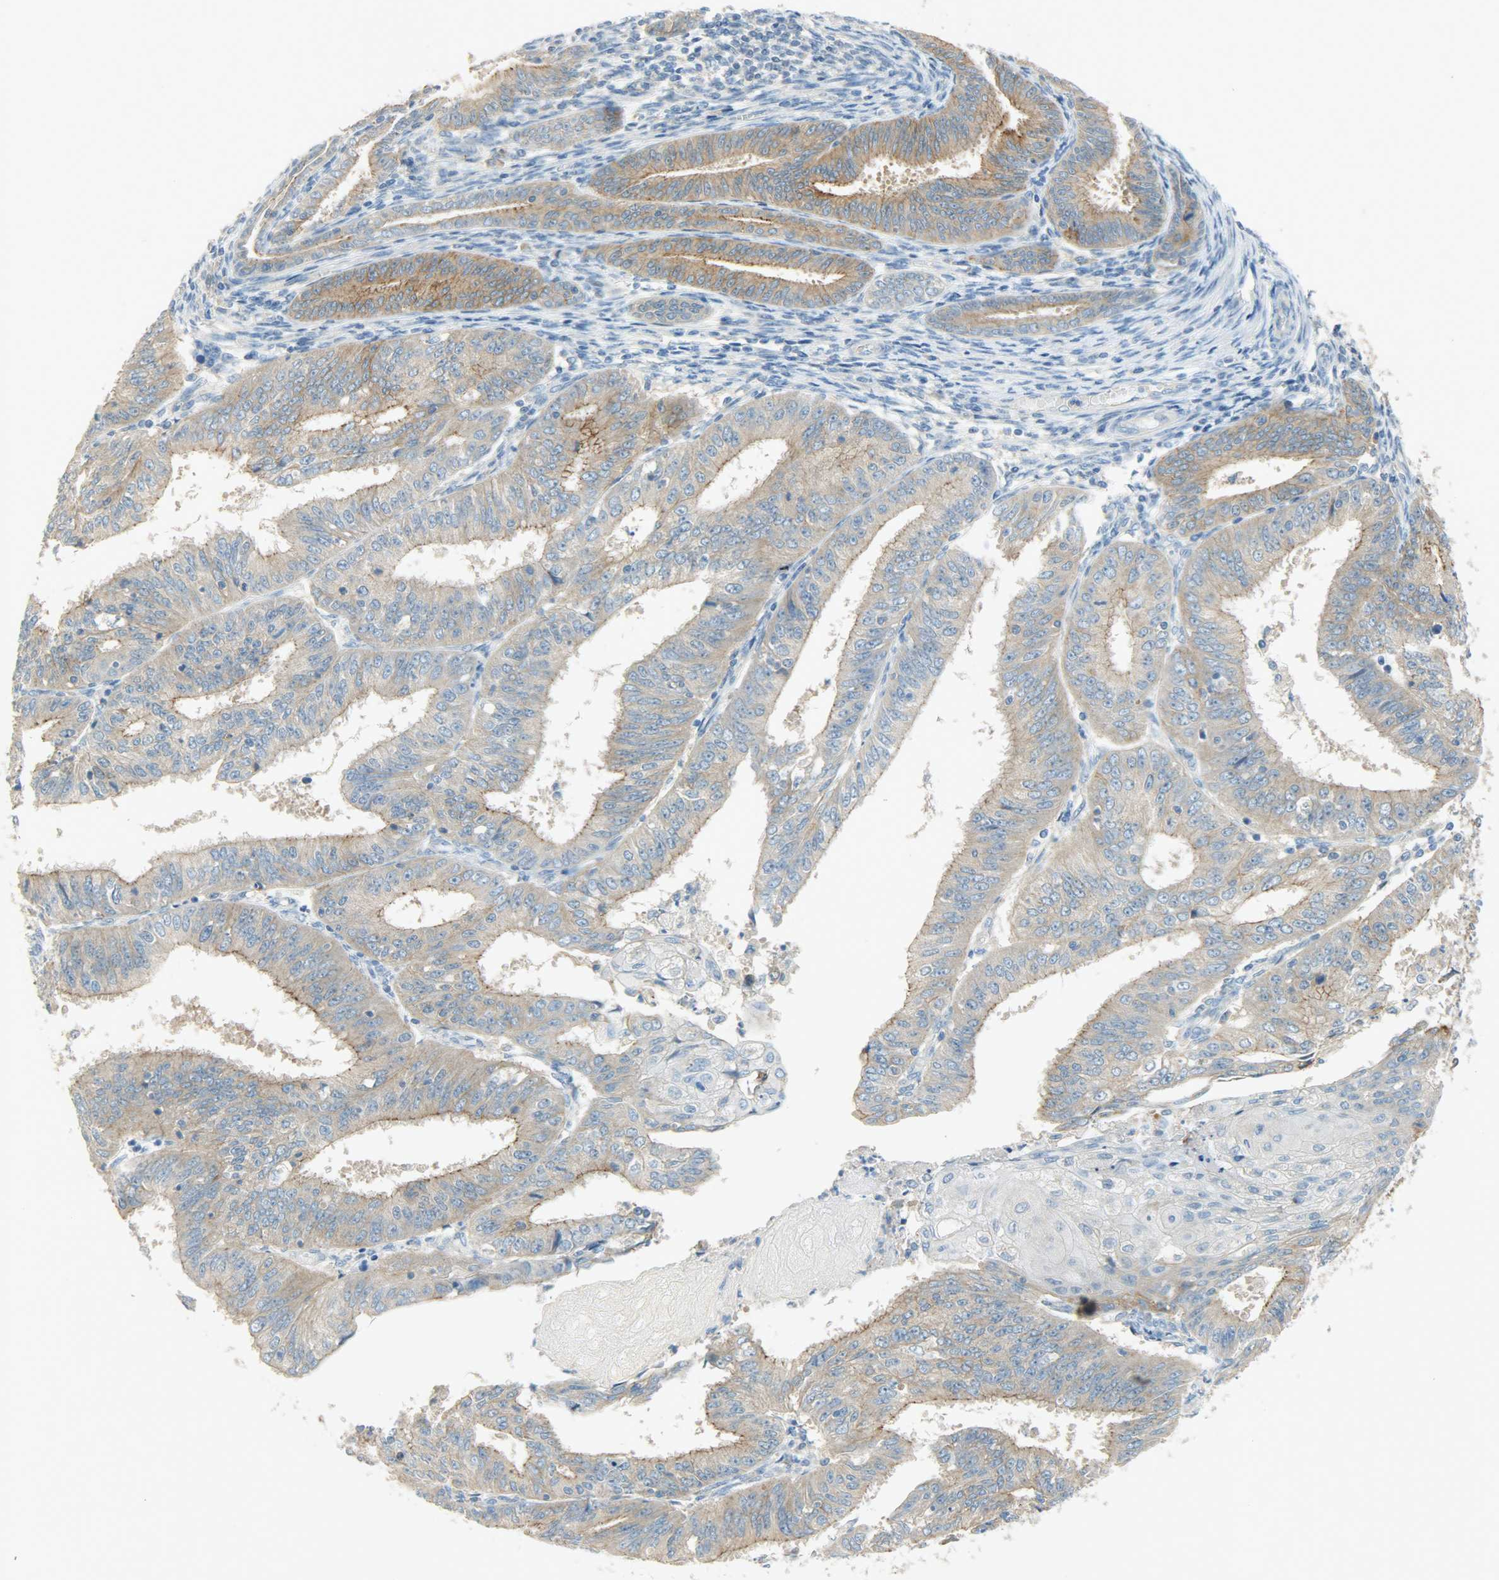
{"staining": {"intensity": "moderate", "quantity": ">75%", "location": "cytoplasmic/membranous"}, "tissue": "endometrial cancer", "cell_type": "Tumor cells", "image_type": "cancer", "snomed": [{"axis": "morphology", "description": "Adenocarcinoma, NOS"}, {"axis": "topography", "description": "Endometrium"}], "caption": "This micrograph reveals endometrial cancer (adenocarcinoma) stained with immunohistochemistry (IHC) to label a protein in brown. The cytoplasmic/membranous of tumor cells show moderate positivity for the protein. Nuclei are counter-stained blue.", "gene": "DSG2", "patient": {"sex": "female", "age": 42}}